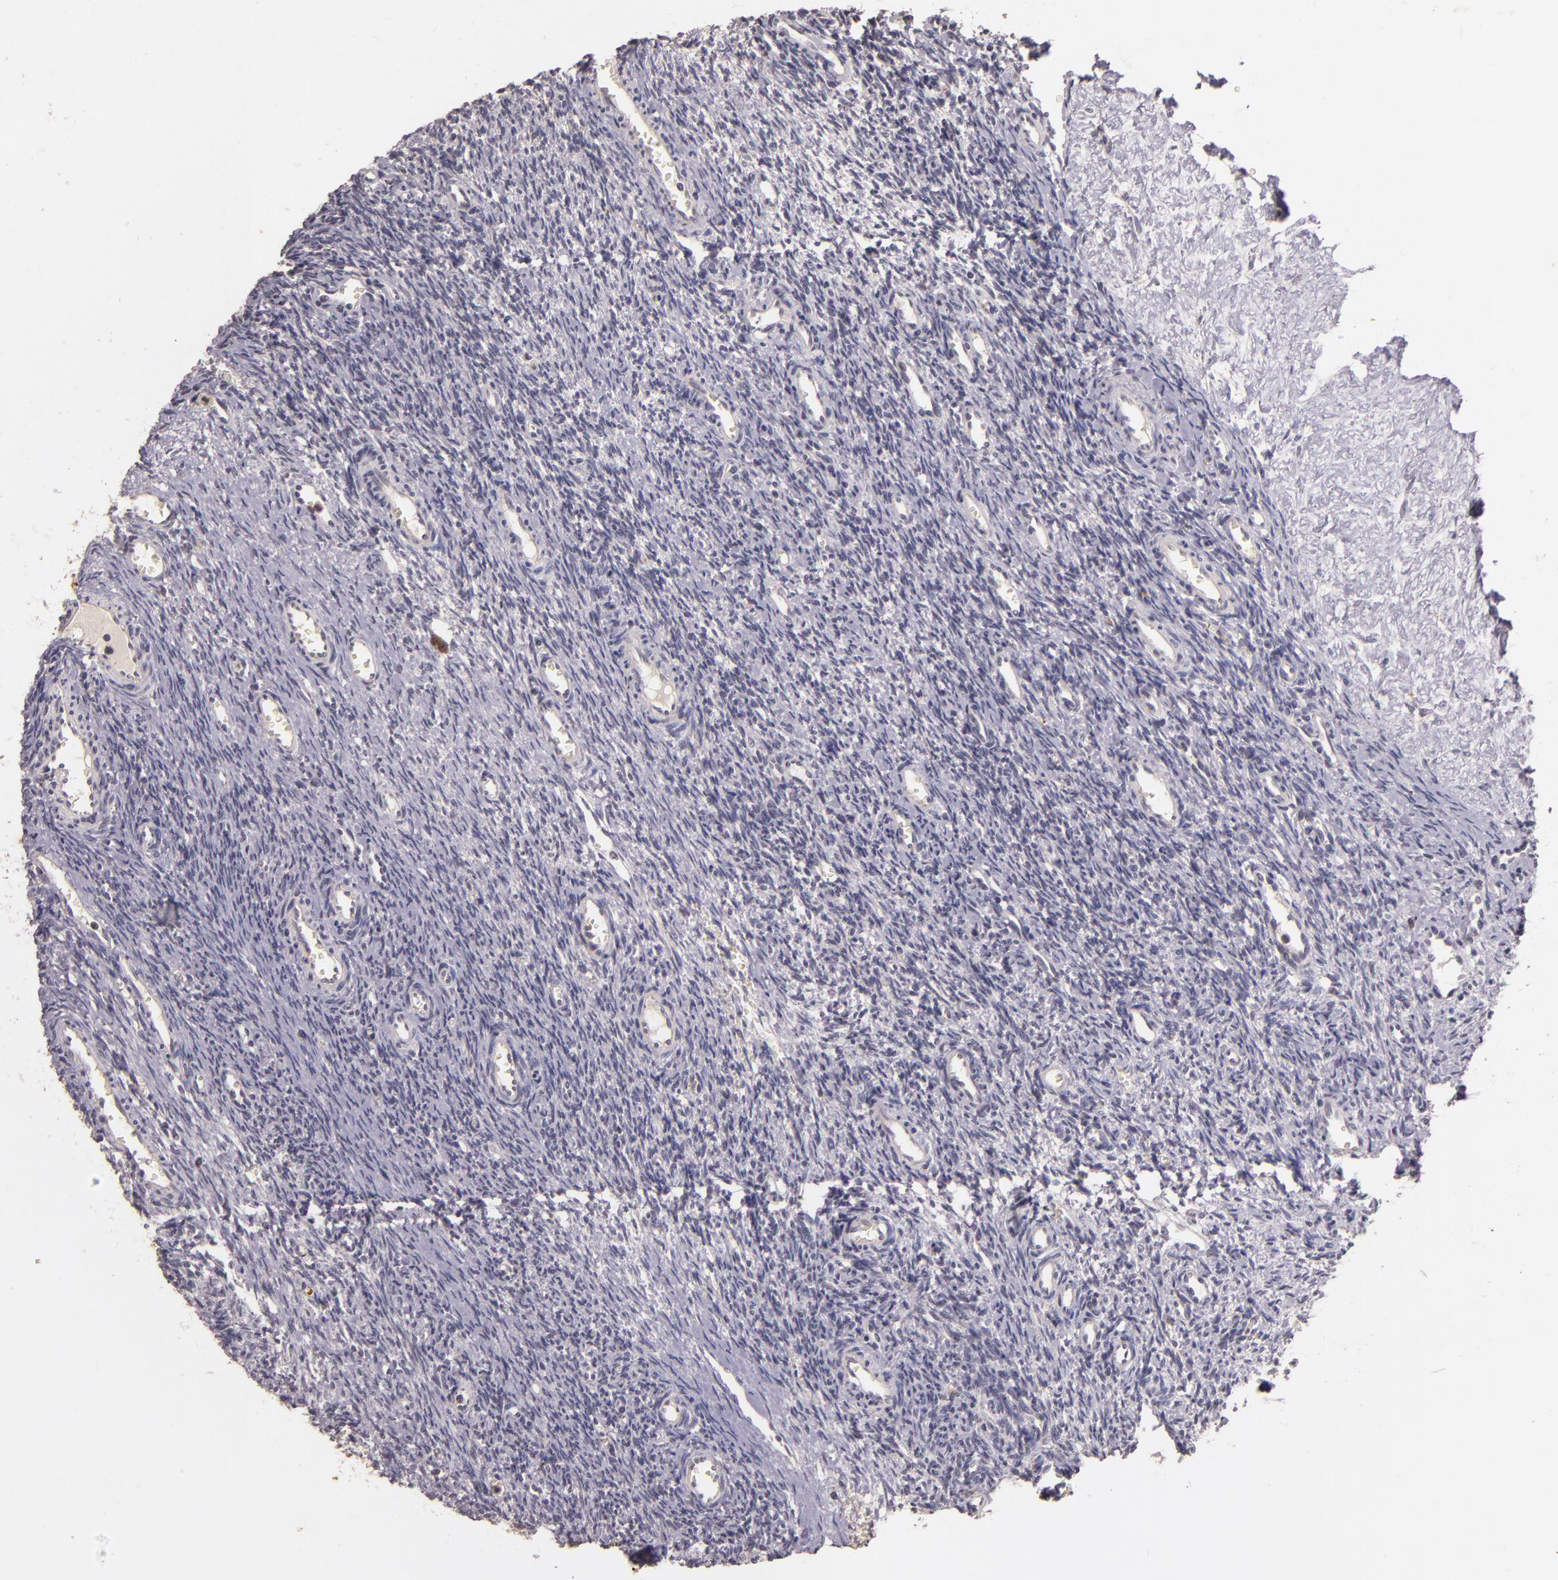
{"staining": {"intensity": "negative", "quantity": "none", "location": "none"}, "tissue": "ovary", "cell_type": "Ovarian stroma cells", "image_type": "normal", "snomed": [{"axis": "morphology", "description": "Normal tissue, NOS"}, {"axis": "topography", "description": "Ovary"}], "caption": "Immunohistochemistry micrograph of unremarkable human ovary stained for a protein (brown), which reveals no expression in ovarian stroma cells.", "gene": "TFF1", "patient": {"sex": "female", "age": 39}}